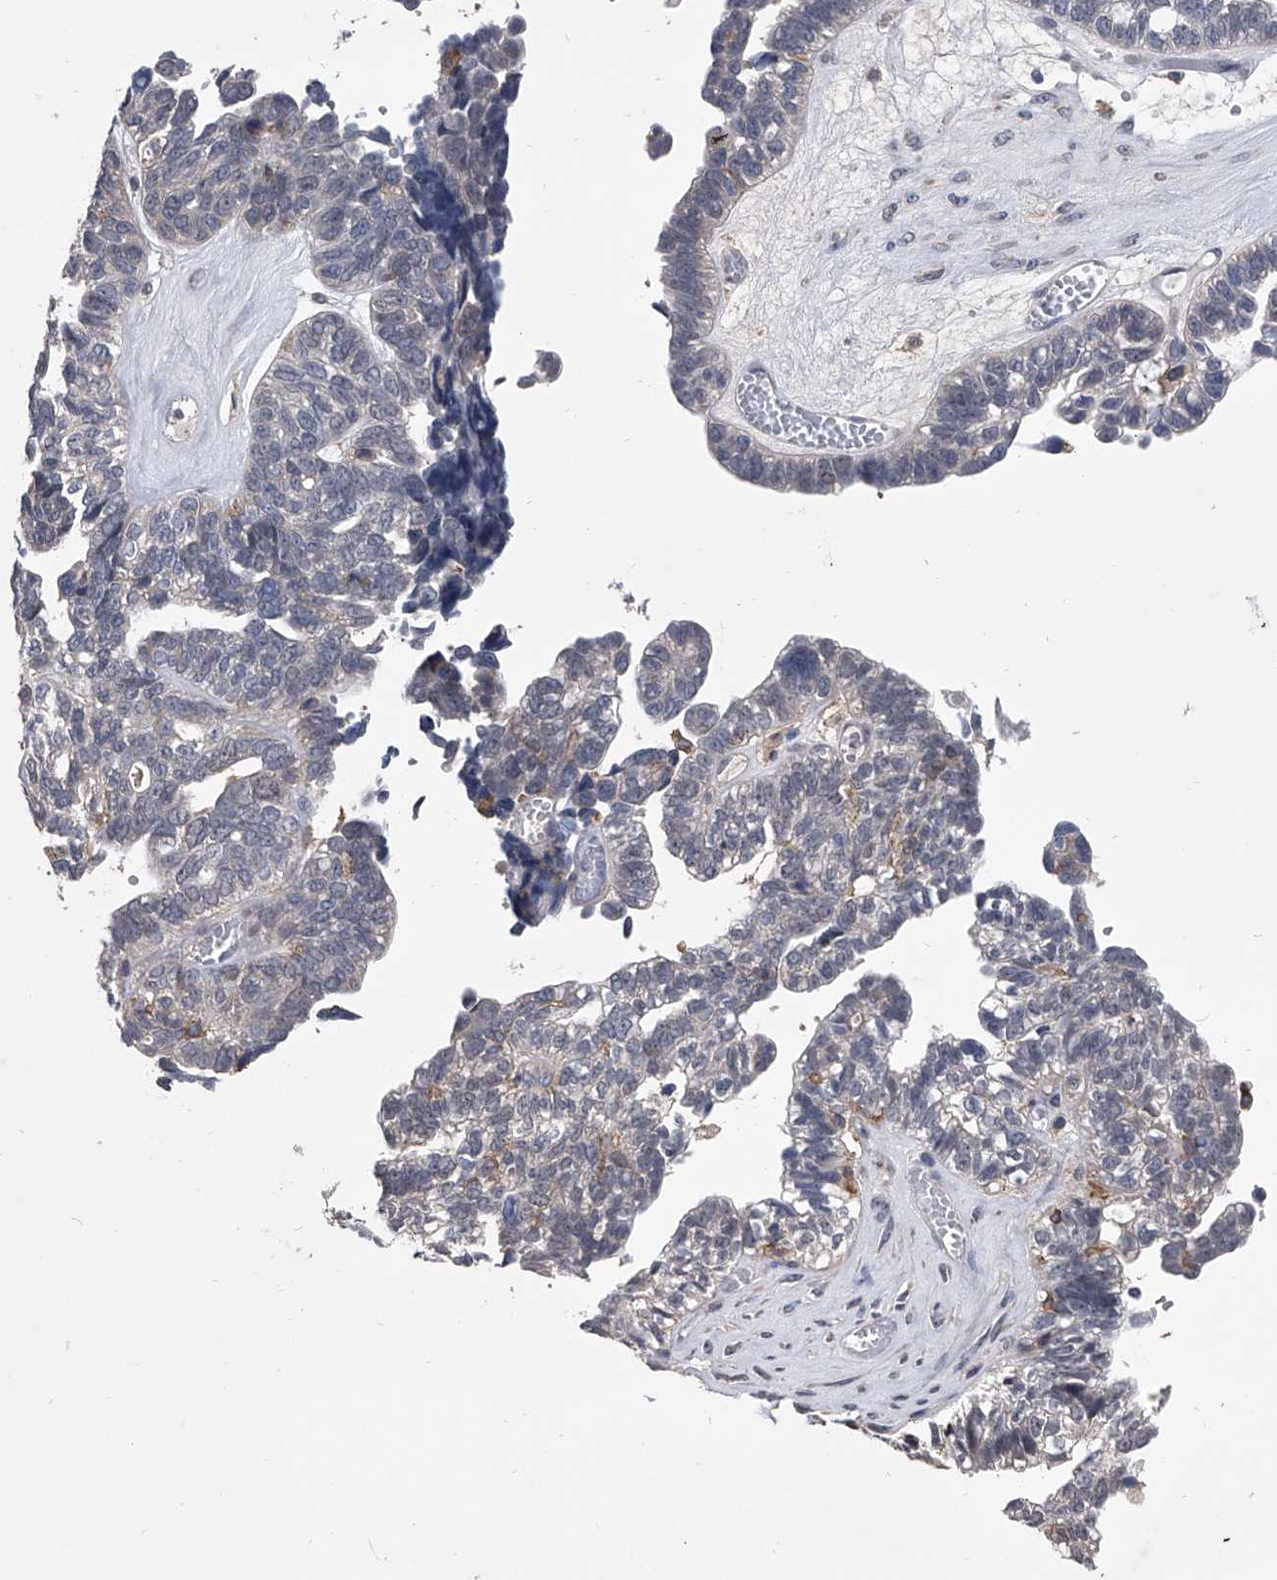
{"staining": {"intensity": "negative", "quantity": "none", "location": "none"}, "tissue": "ovarian cancer", "cell_type": "Tumor cells", "image_type": "cancer", "snomed": [{"axis": "morphology", "description": "Cystadenocarcinoma, serous, NOS"}, {"axis": "topography", "description": "Ovary"}], "caption": "DAB (3,3'-diaminobenzidine) immunohistochemical staining of human serous cystadenocarcinoma (ovarian) displays no significant expression in tumor cells.", "gene": "MAP4K3", "patient": {"sex": "female", "age": 79}}